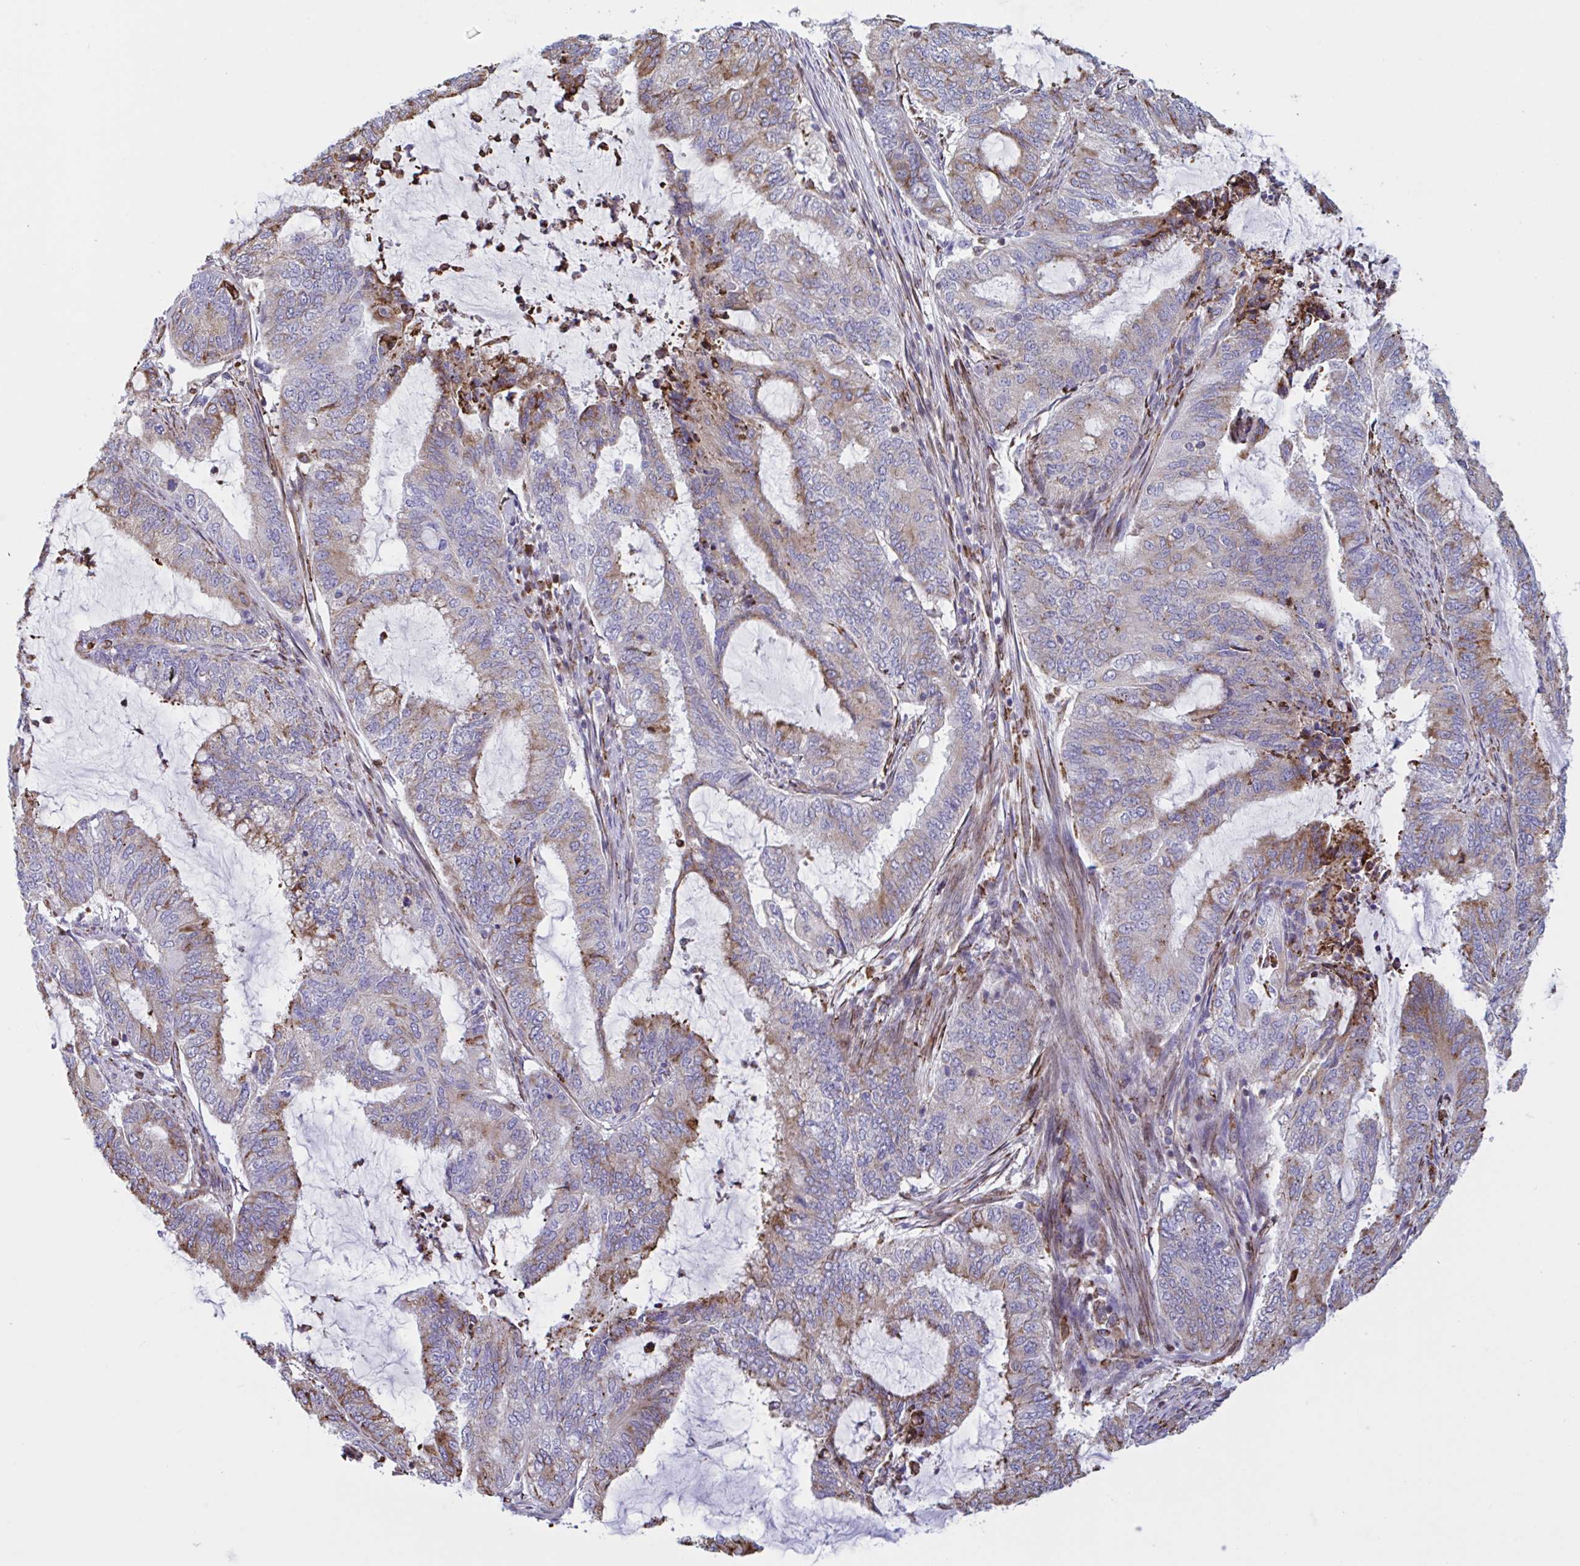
{"staining": {"intensity": "moderate", "quantity": "25%-75%", "location": "cytoplasmic/membranous"}, "tissue": "endometrial cancer", "cell_type": "Tumor cells", "image_type": "cancer", "snomed": [{"axis": "morphology", "description": "Adenocarcinoma, NOS"}, {"axis": "topography", "description": "Endometrium"}], "caption": "Immunohistochemistry (DAB (3,3'-diaminobenzidine)) staining of human adenocarcinoma (endometrial) displays moderate cytoplasmic/membranous protein positivity in approximately 25%-75% of tumor cells.", "gene": "PEAK3", "patient": {"sex": "female", "age": 51}}